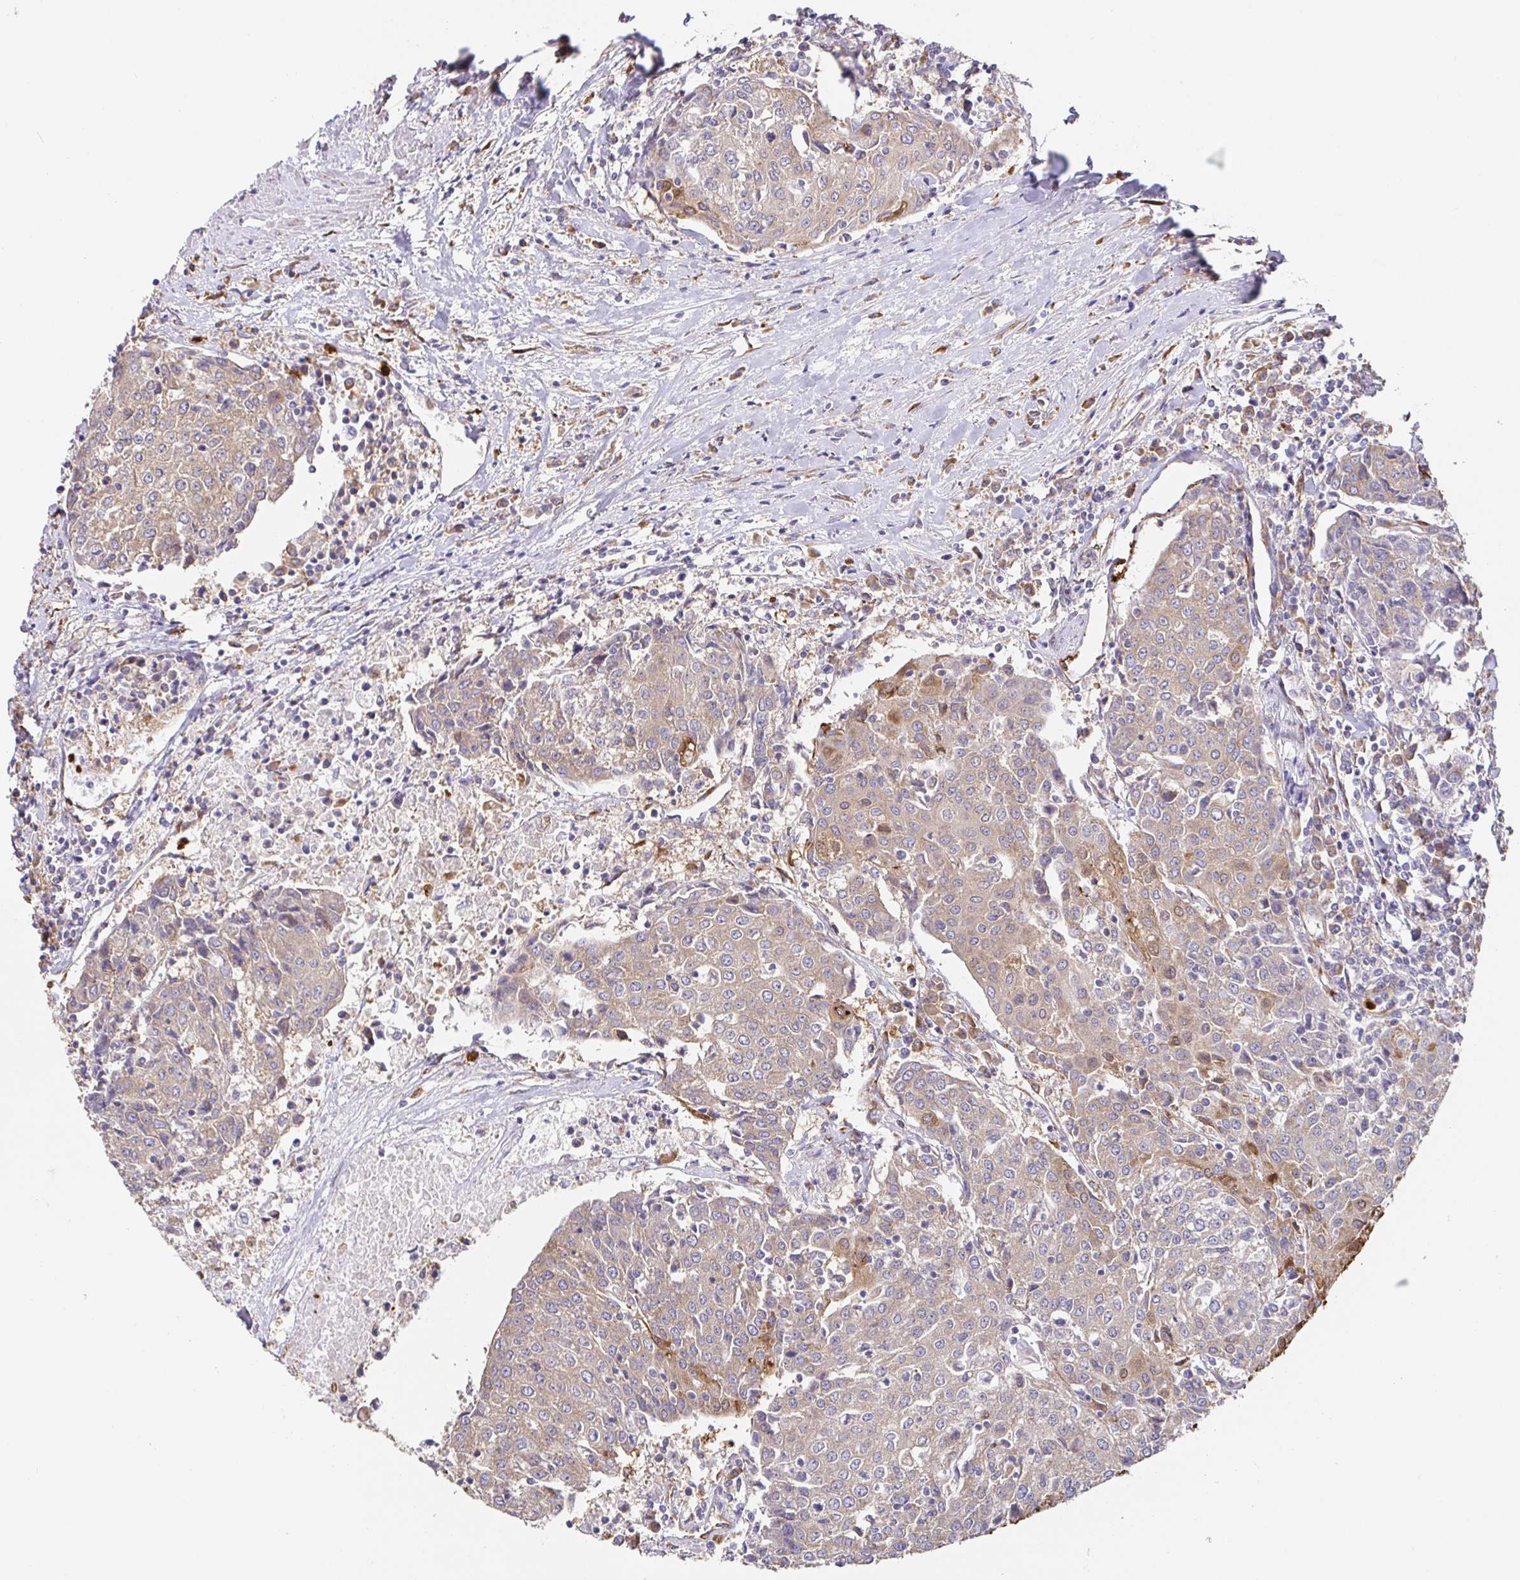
{"staining": {"intensity": "weak", "quantity": "25%-75%", "location": "cytoplasmic/membranous"}, "tissue": "urothelial cancer", "cell_type": "Tumor cells", "image_type": "cancer", "snomed": [{"axis": "morphology", "description": "Urothelial carcinoma, High grade"}, {"axis": "topography", "description": "Urinary bladder"}], "caption": "Brown immunohistochemical staining in human urothelial cancer reveals weak cytoplasmic/membranous positivity in about 25%-75% of tumor cells. (DAB IHC with brightfield microscopy, high magnification).", "gene": "PDPK1", "patient": {"sex": "female", "age": 85}}